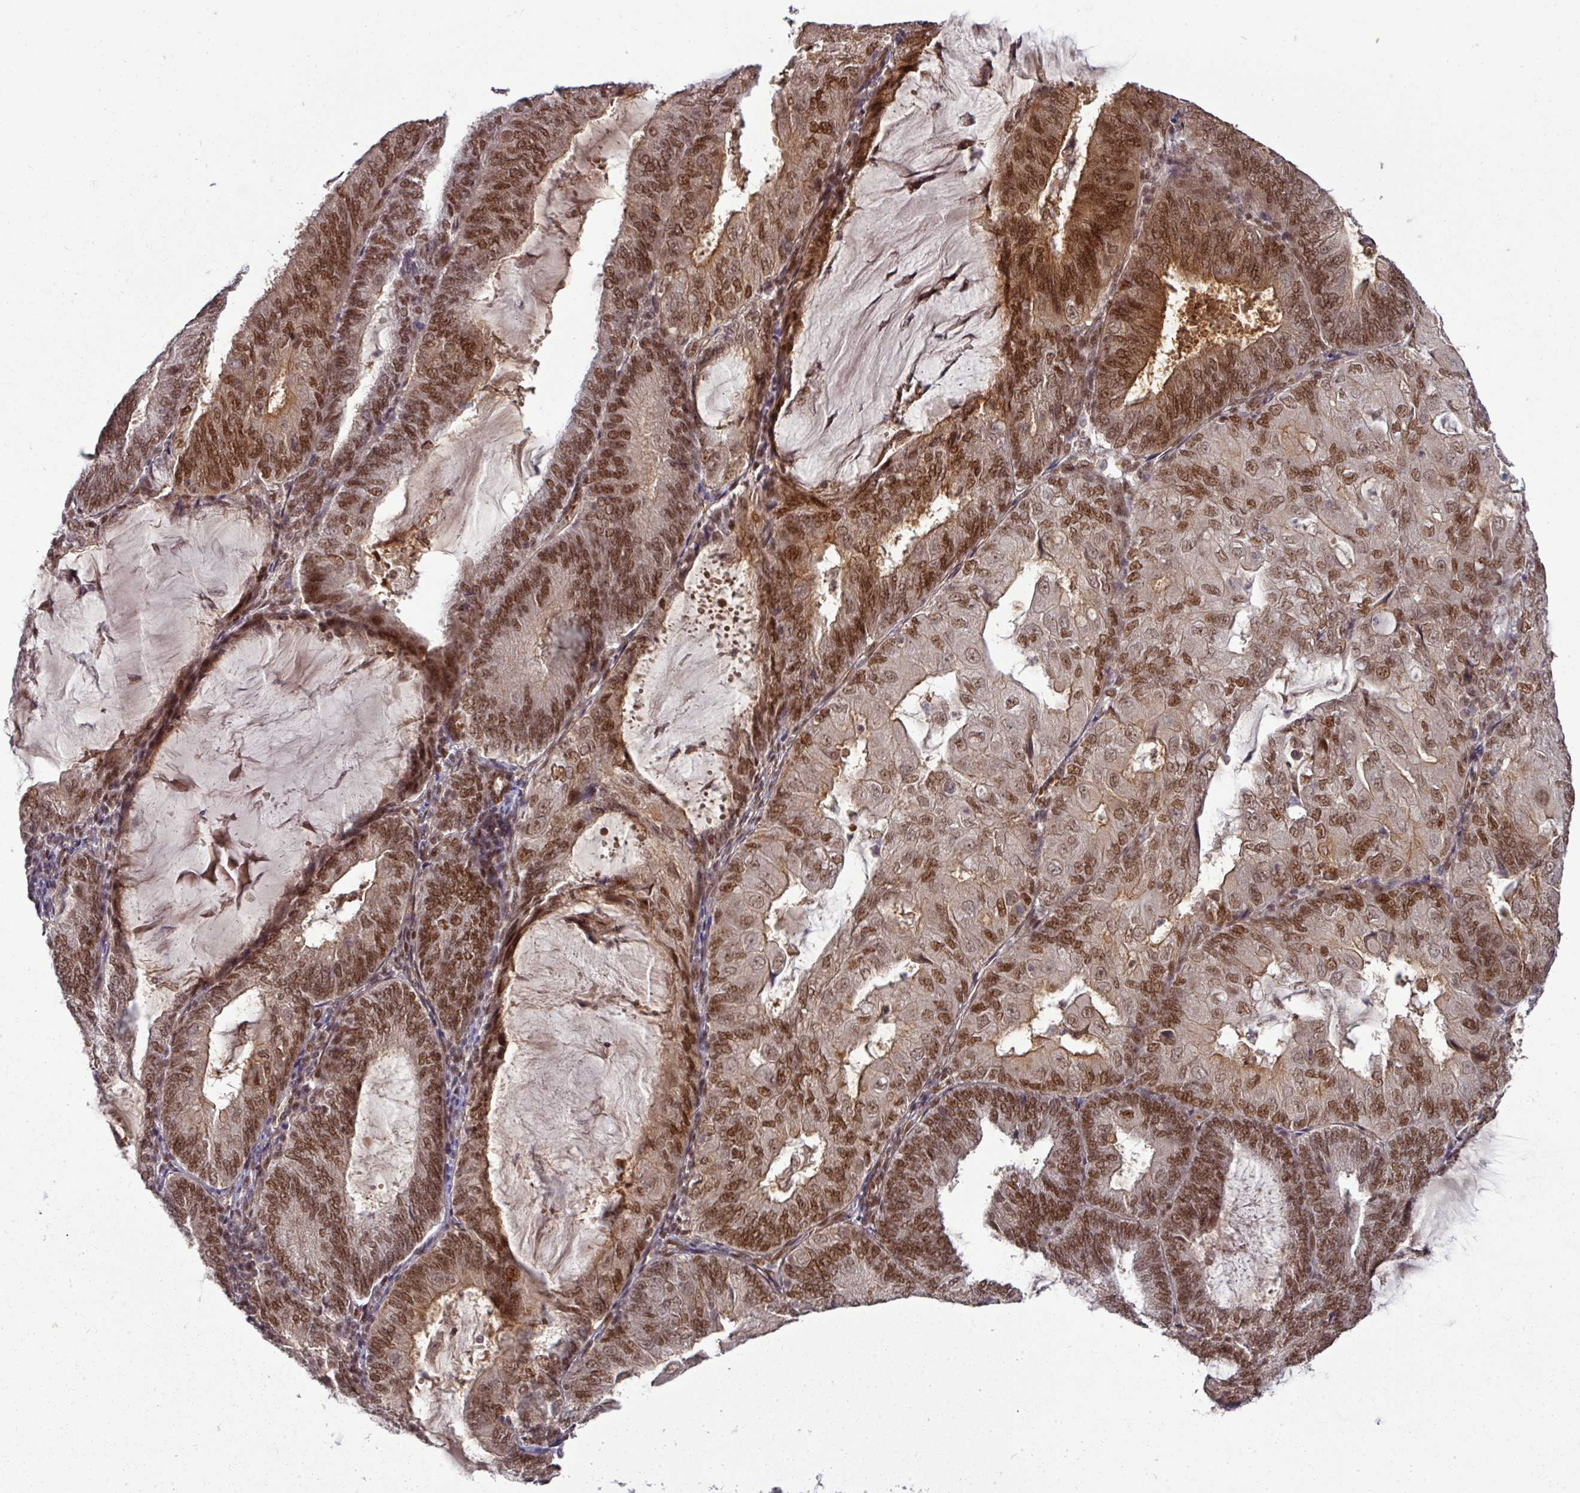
{"staining": {"intensity": "strong", "quantity": ">75%", "location": "nuclear"}, "tissue": "endometrial cancer", "cell_type": "Tumor cells", "image_type": "cancer", "snomed": [{"axis": "morphology", "description": "Adenocarcinoma, NOS"}, {"axis": "topography", "description": "Endometrium"}], "caption": "About >75% of tumor cells in human adenocarcinoma (endometrial) exhibit strong nuclear protein expression as visualized by brown immunohistochemical staining.", "gene": "CIC", "patient": {"sex": "female", "age": 81}}